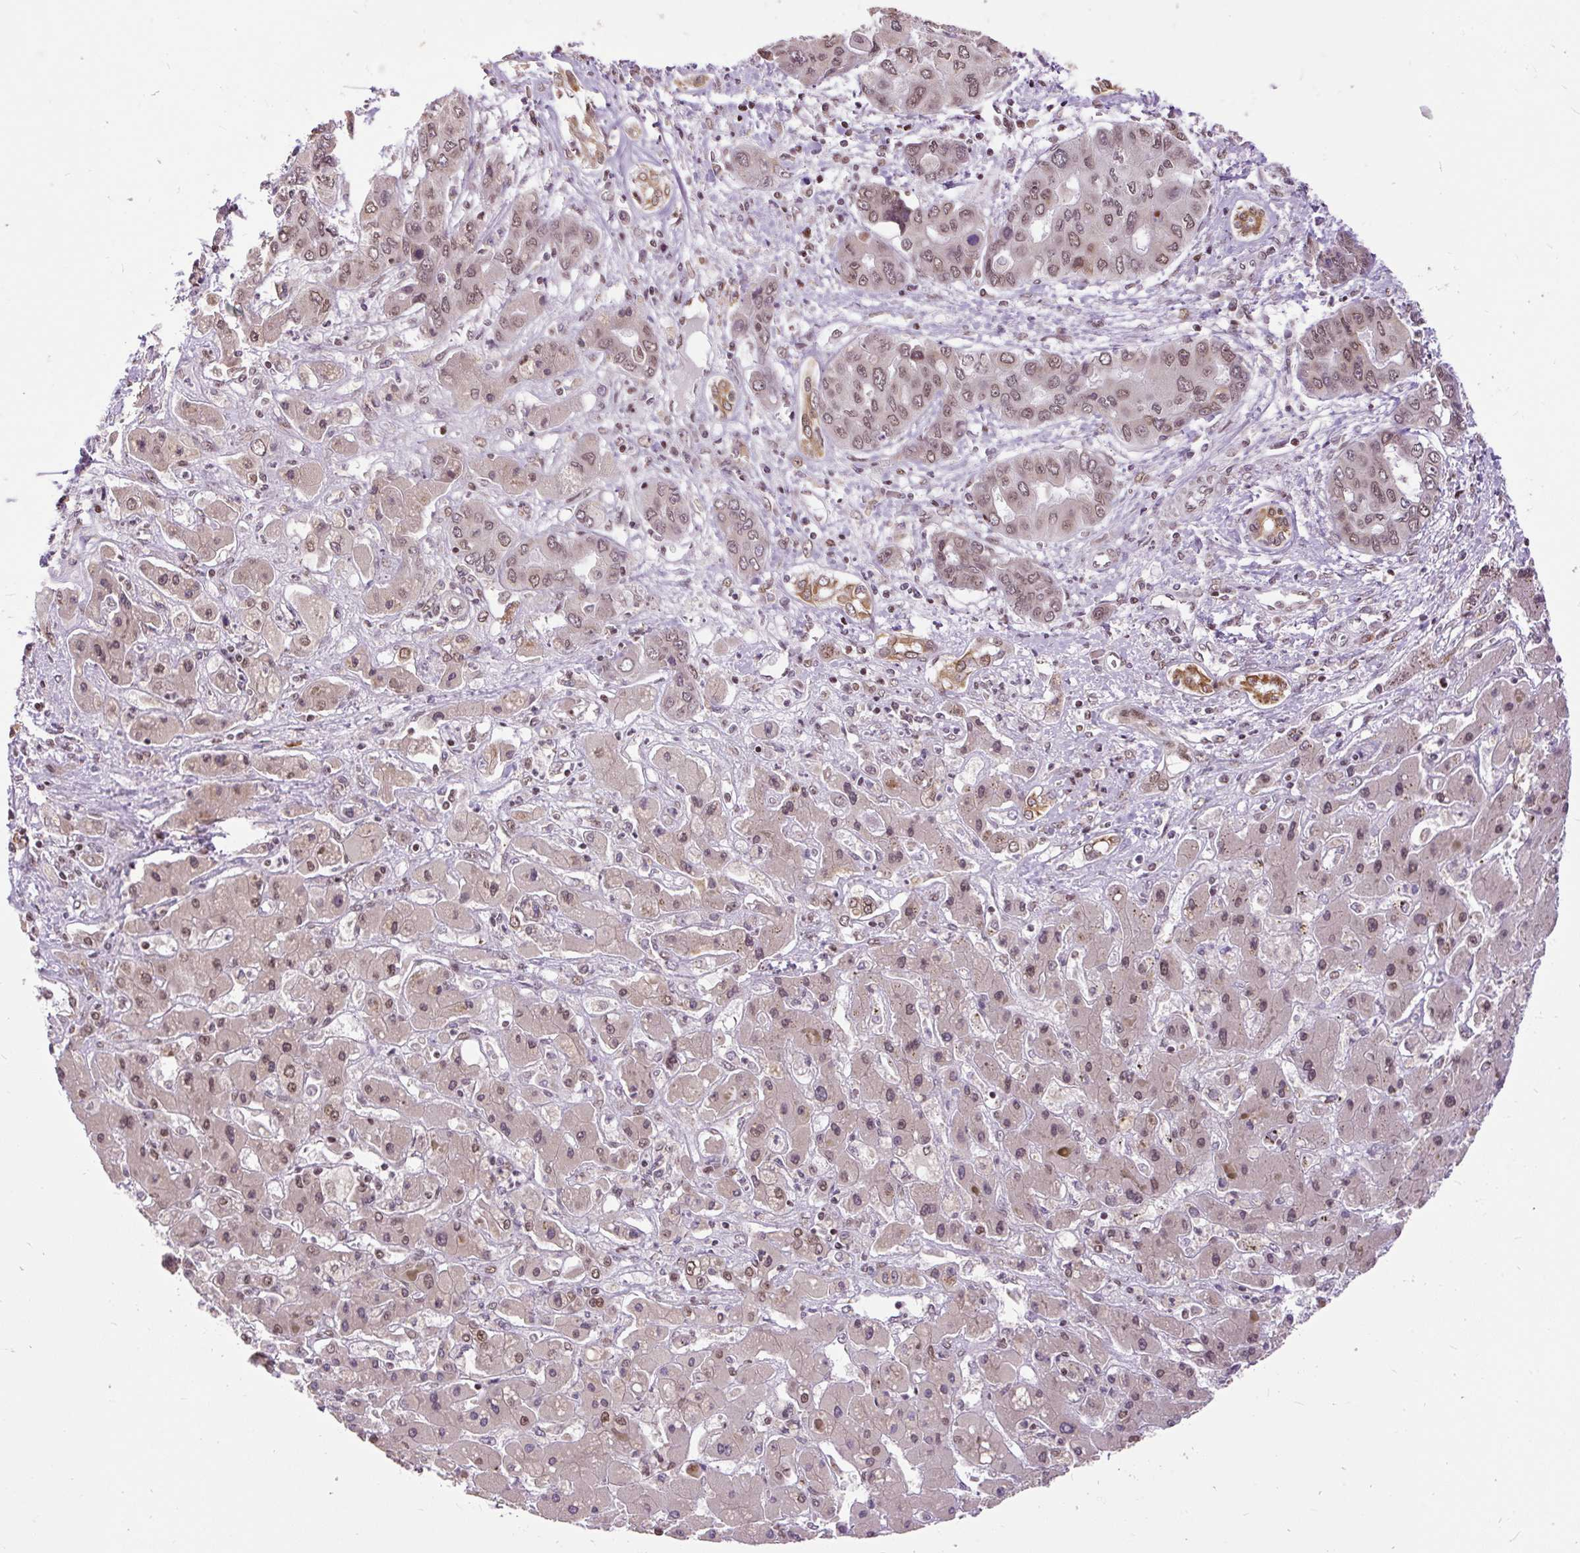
{"staining": {"intensity": "moderate", "quantity": ">75%", "location": "nuclear"}, "tissue": "liver cancer", "cell_type": "Tumor cells", "image_type": "cancer", "snomed": [{"axis": "morphology", "description": "Cholangiocarcinoma"}, {"axis": "topography", "description": "Liver"}], "caption": "The image reveals staining of cholangiocarcinoma (liver), revealing moderate nuclear protein expression (brown color) within tumor cells.", "gene": "ZNF672", "patient": {"sex": "male", "age": 67}}